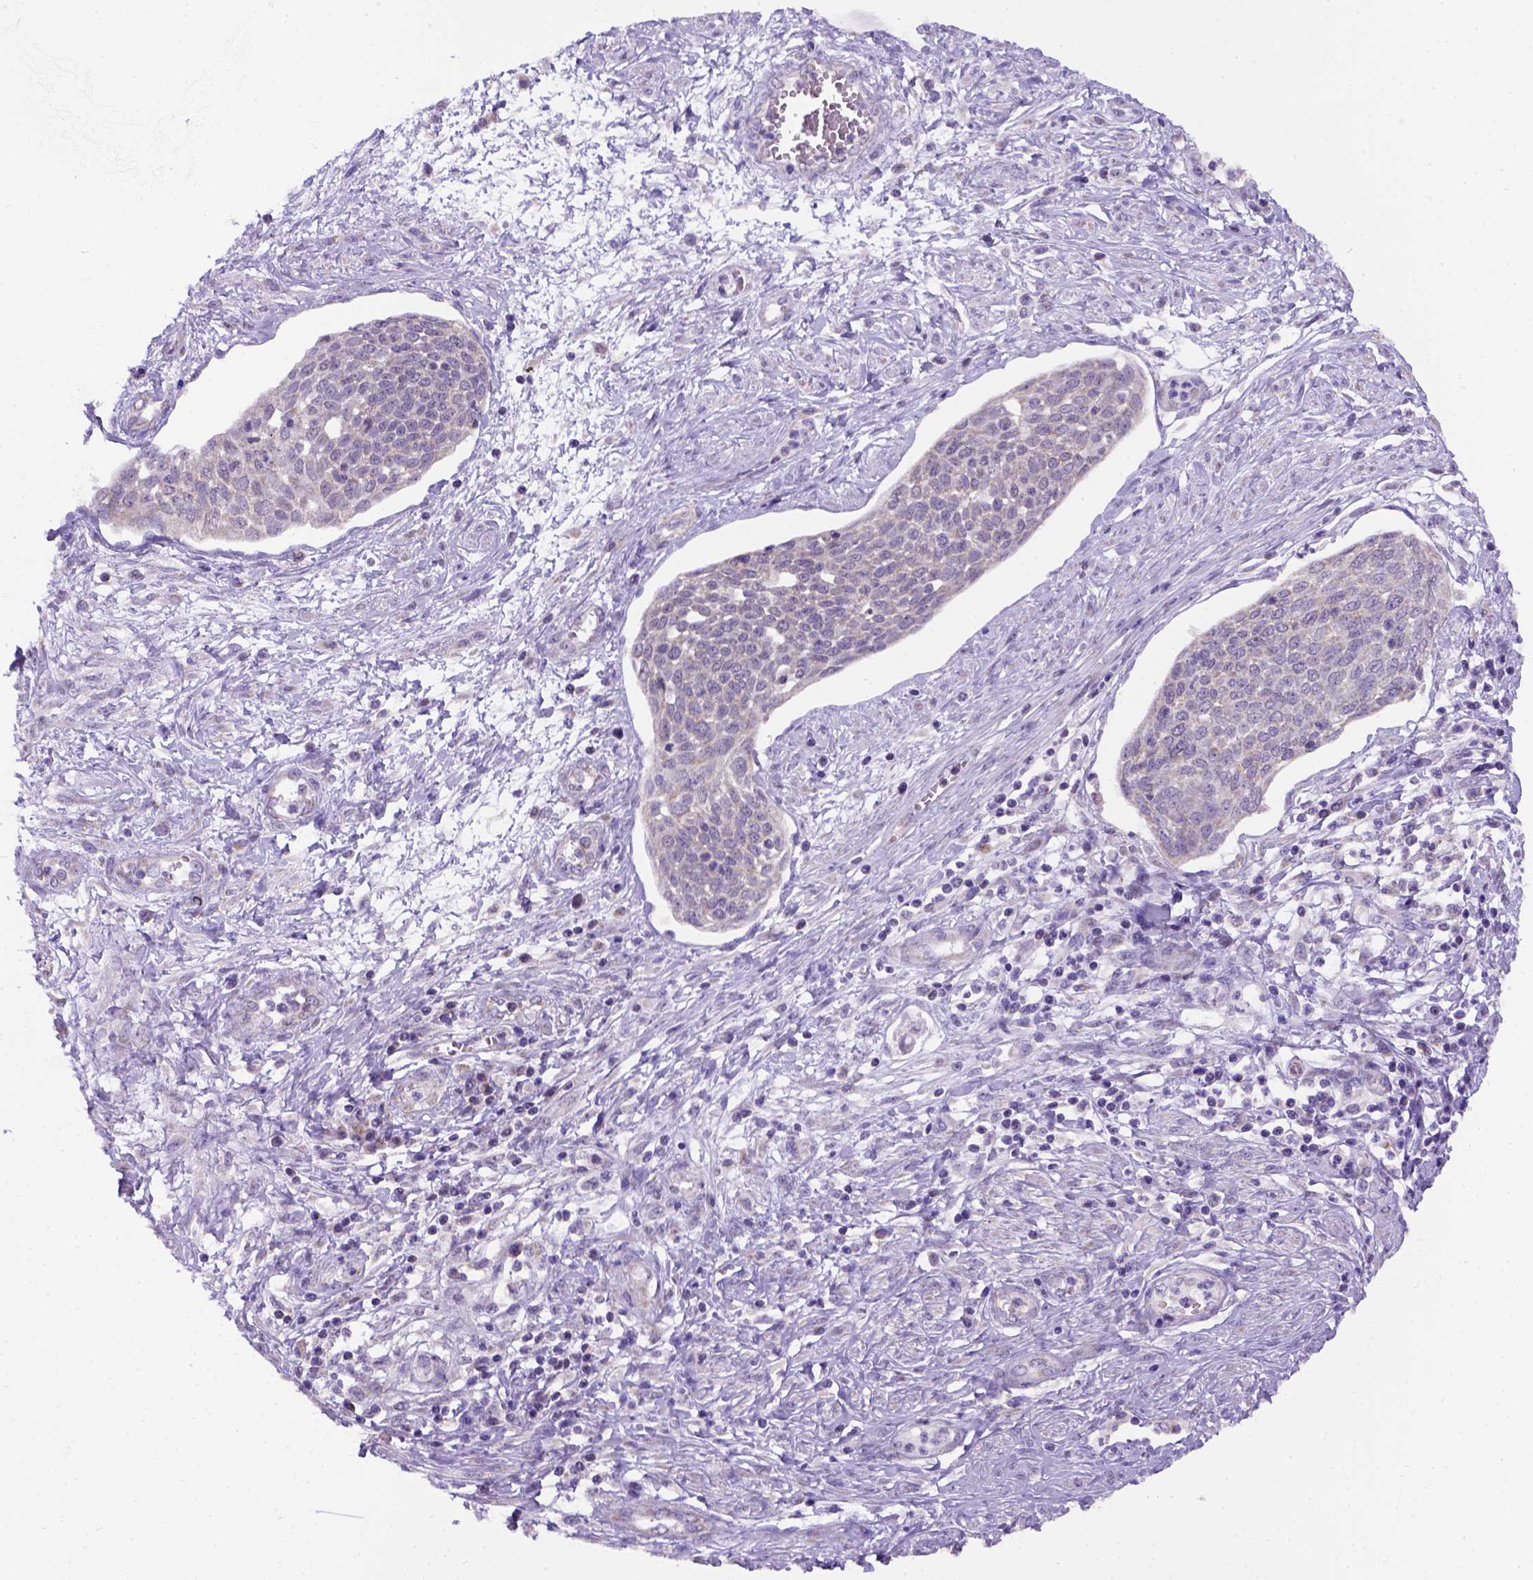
{"staining": {"intensity": "negative", "quantity": "none", "location": "none"}, "tissue": "cervical cancer", "cell_type": "Tumor cells", "image_type": "cancer", "snomed": [{"axis": "morphology", "description": "Squamous cell carcinoma, NOS"}, {"axis": "topography", "description": "Cervix"}], "caption": "Immunohistochemistry of cervical cancer (squamous cell carcinoma) shows no expression in tumor cells.", "gene": "L2HGDH", "patient": {"sex": "female", "age": 34}}